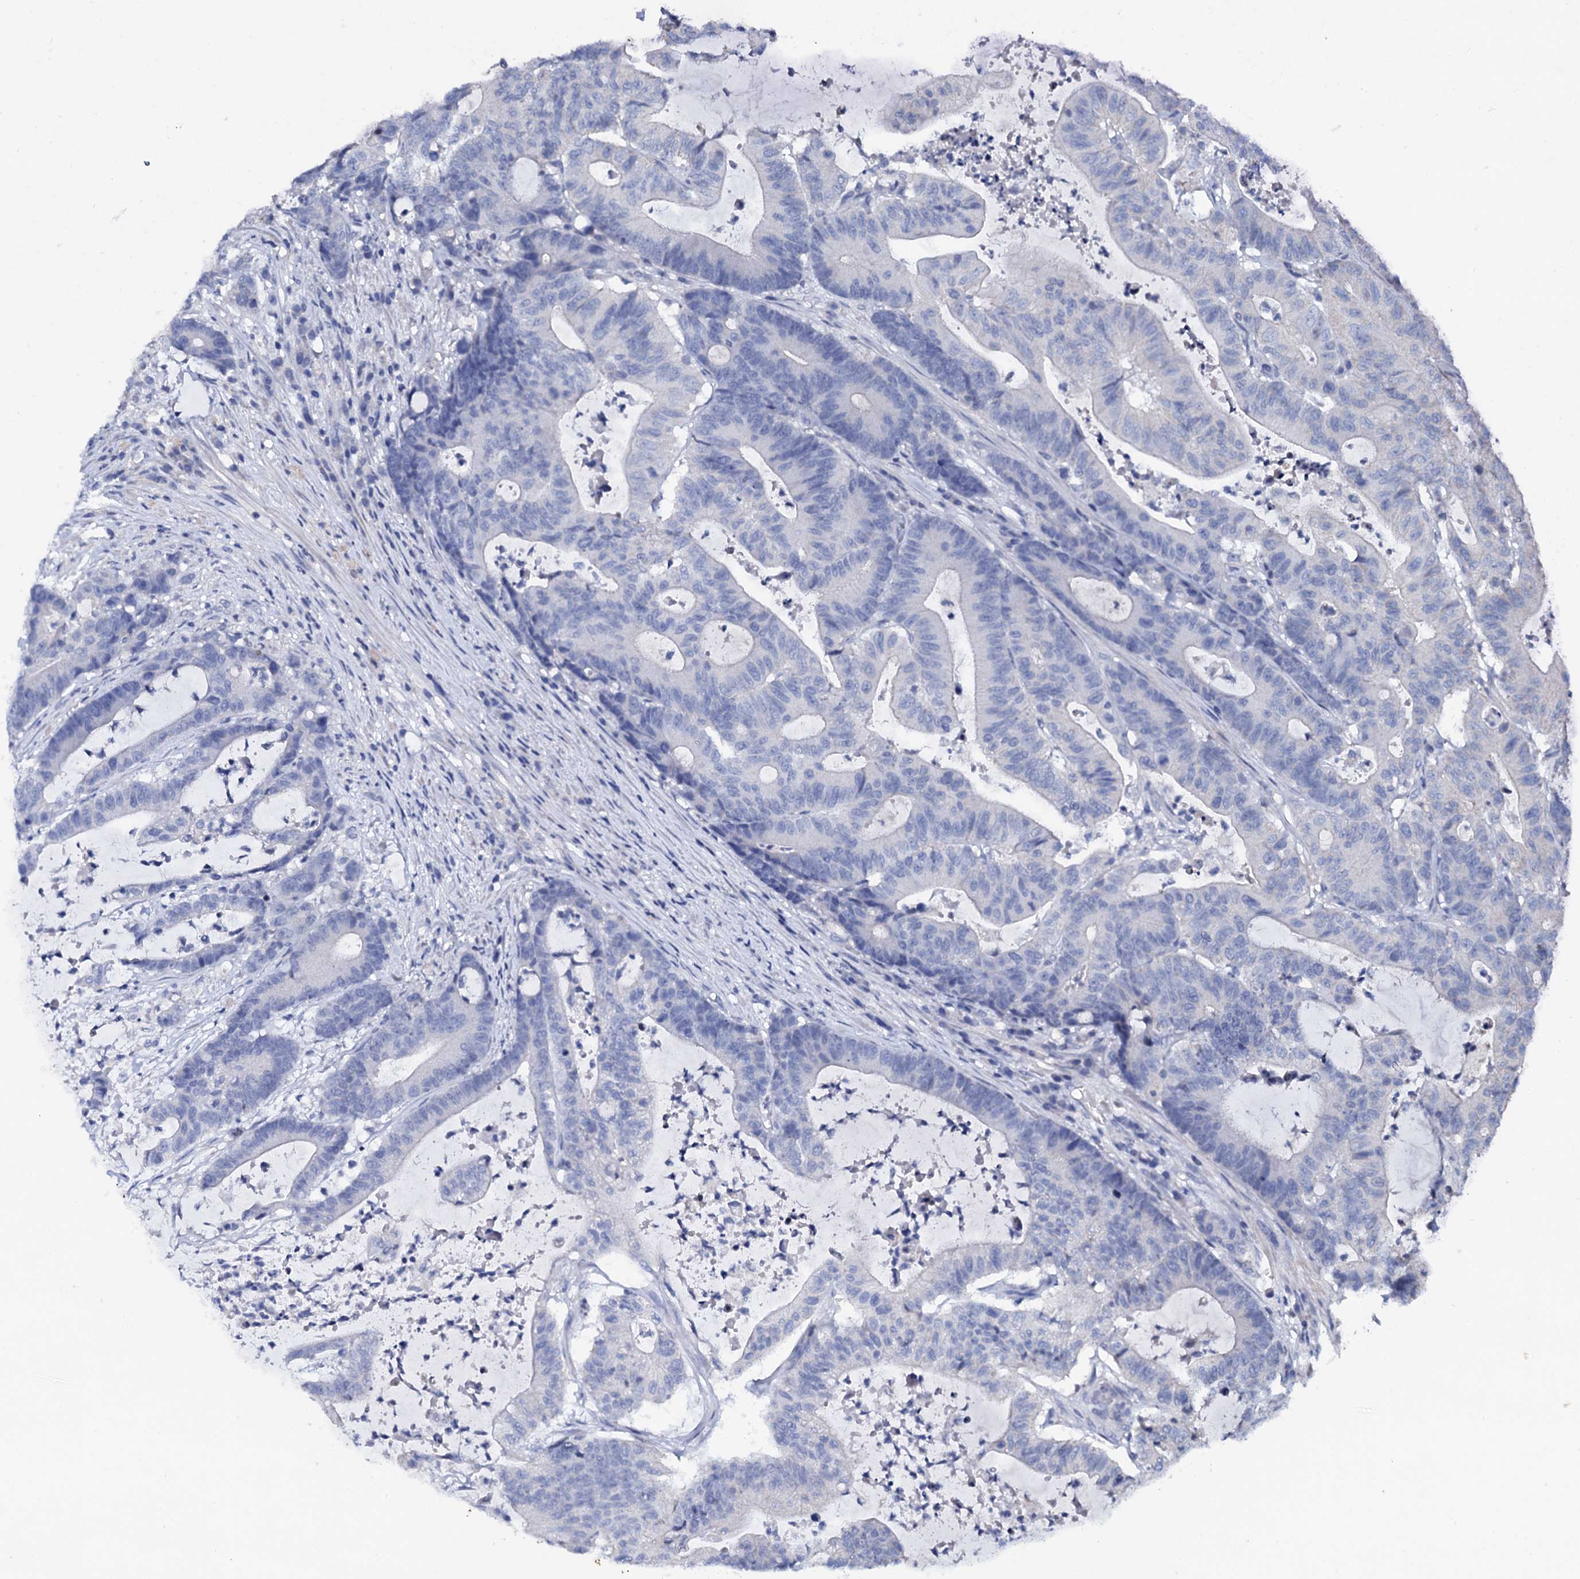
{"staining": {"intensity": "negative", "quantity": "none", "location": "none"}, "tissue": "colorectal cancer", "cell_type": "Tumor cells", "image_type": "cancer", "snomed": [{"axis": "morphology", "description": "Adenocarcinoma, NOS"}, {"axis": "topography", "description": "Colon"}], "caption": "This is an immunohistochemistry (IHC) photomicrograph of human adenocarcinoma (colorectal). There is no expression in tumor cells.", "gene": "SLC37A4", "patient": {"sex": "female", "age": 84}}